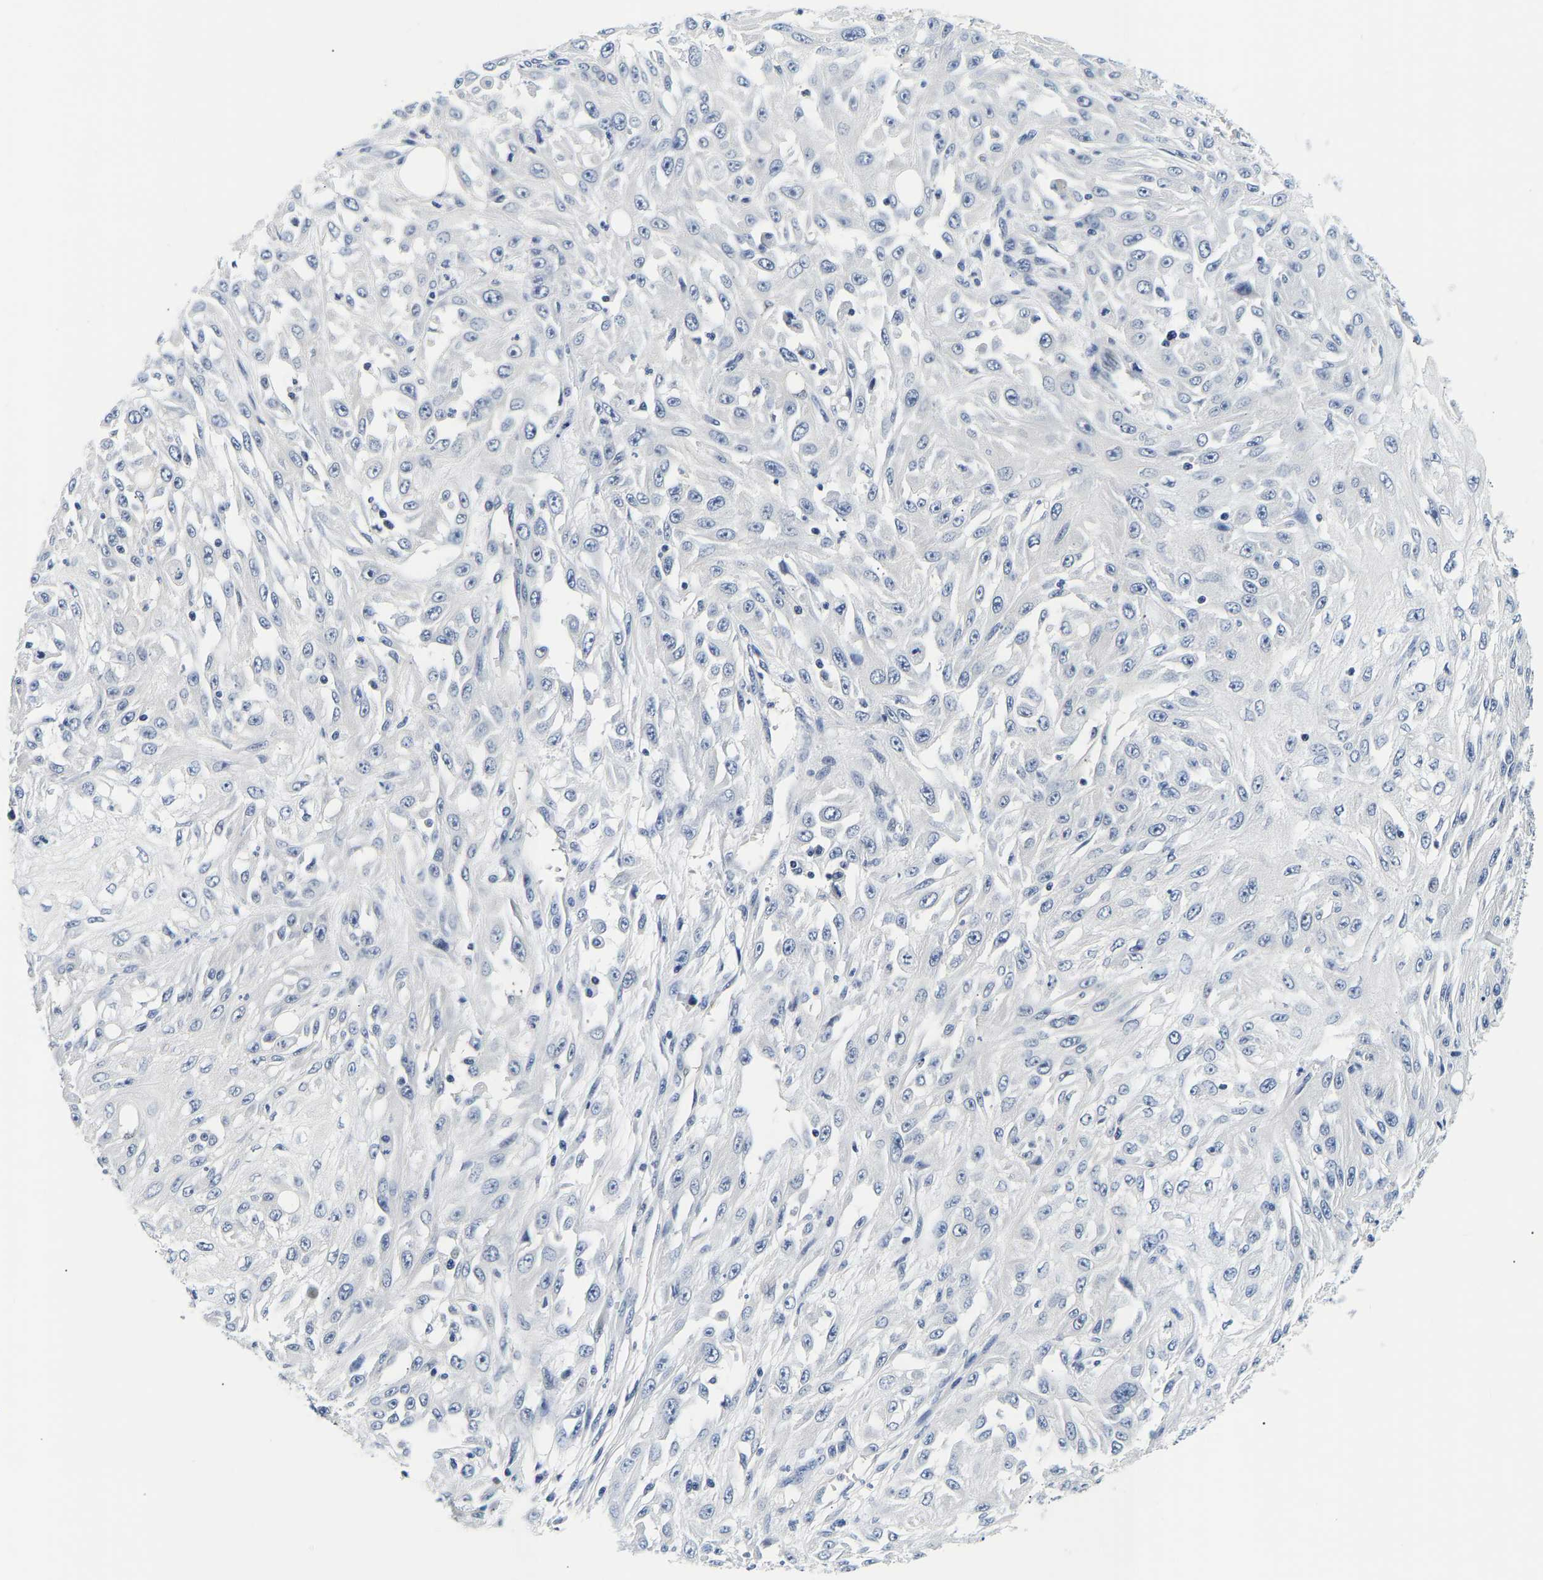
{"staining": {"intensity": "negative", "quantity": "none", "location": "none"}, "tissue": "skin cancer", "cell_type": "Tumor cells", "image_type": "cancer", "snomed": [{"axis": "morphology", "description": "Squamous cell carcinoma, NOS"}, {"axis": "morphology", "description": "Squamous cell carcinoma, metastatic, NOS"}, {"axis": "topography", "description": "Skin"}, {"axis": "topography", "description": "Lymph node"}], "caption": "An immunohistochemistry (IHC) histopathology image of skin cancer (metastatic squamous cell carcinoma) is shown. There is no staining in tumor cells of skin cancer (metastatic squamous cell carcinoma).", "gene": "UCHL3", "patient": {"sex": "male", "age": 75}}